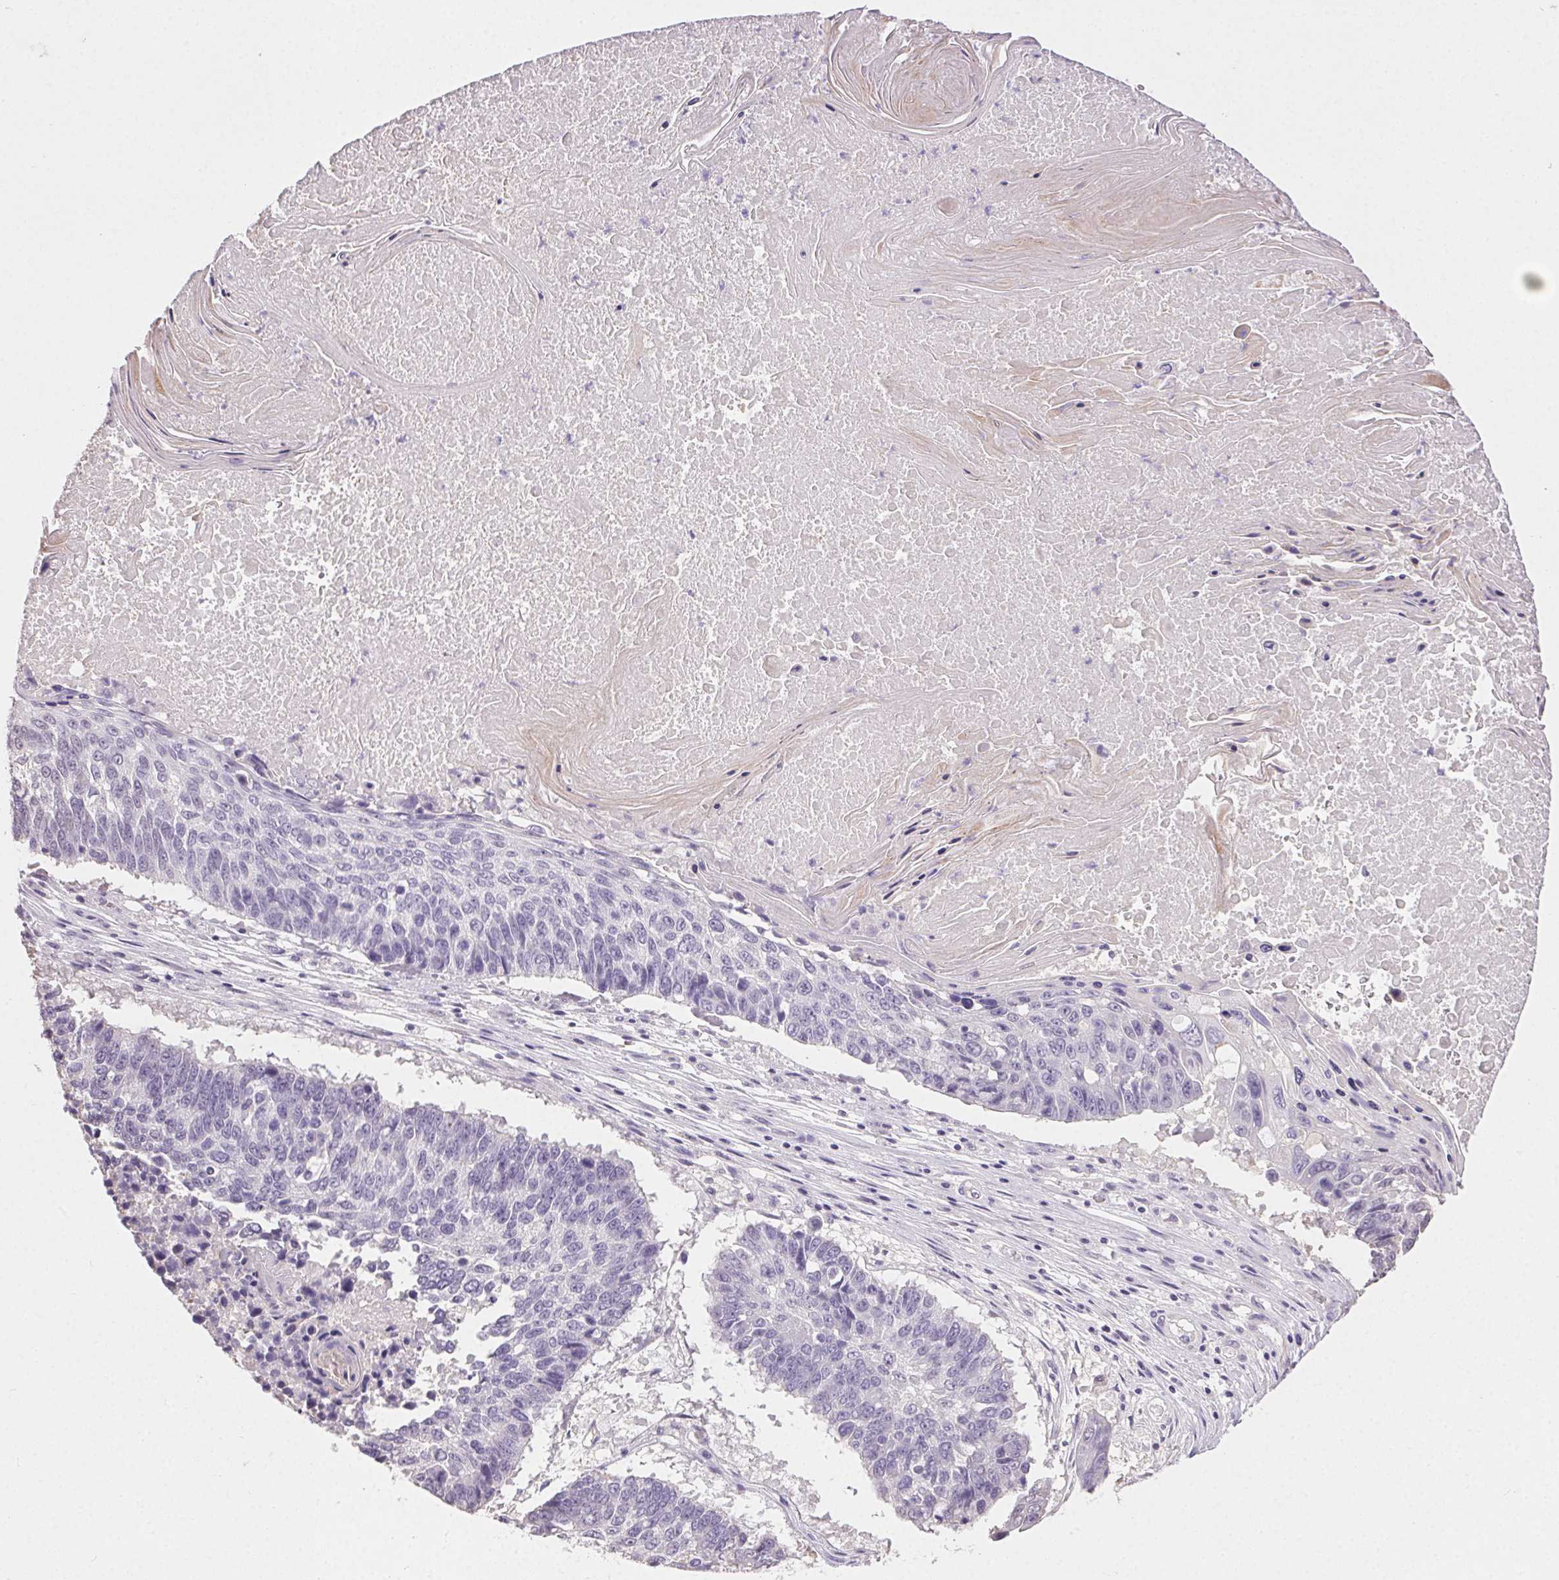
{"staining": {"intensity": "negative", "quantity": "none", "location": "none"}, "tissue": "lung cancer", "cell_type": "Tumor cells", "image_type": "cancer", "snomed": [{"axis": "morphology", "description": "Squamous cell carcinoma, NOS"}, {"axis": "topography", "description": "Lung"}], "caption": "Tumor cells show no significant protein staining in lung squamous cell carcinoma. (Immunohistochemistry (ihc), brightfield microscopy, high magnification).", "gene": "SYCE2", "patient": {"sex": "male", "age": 73}}